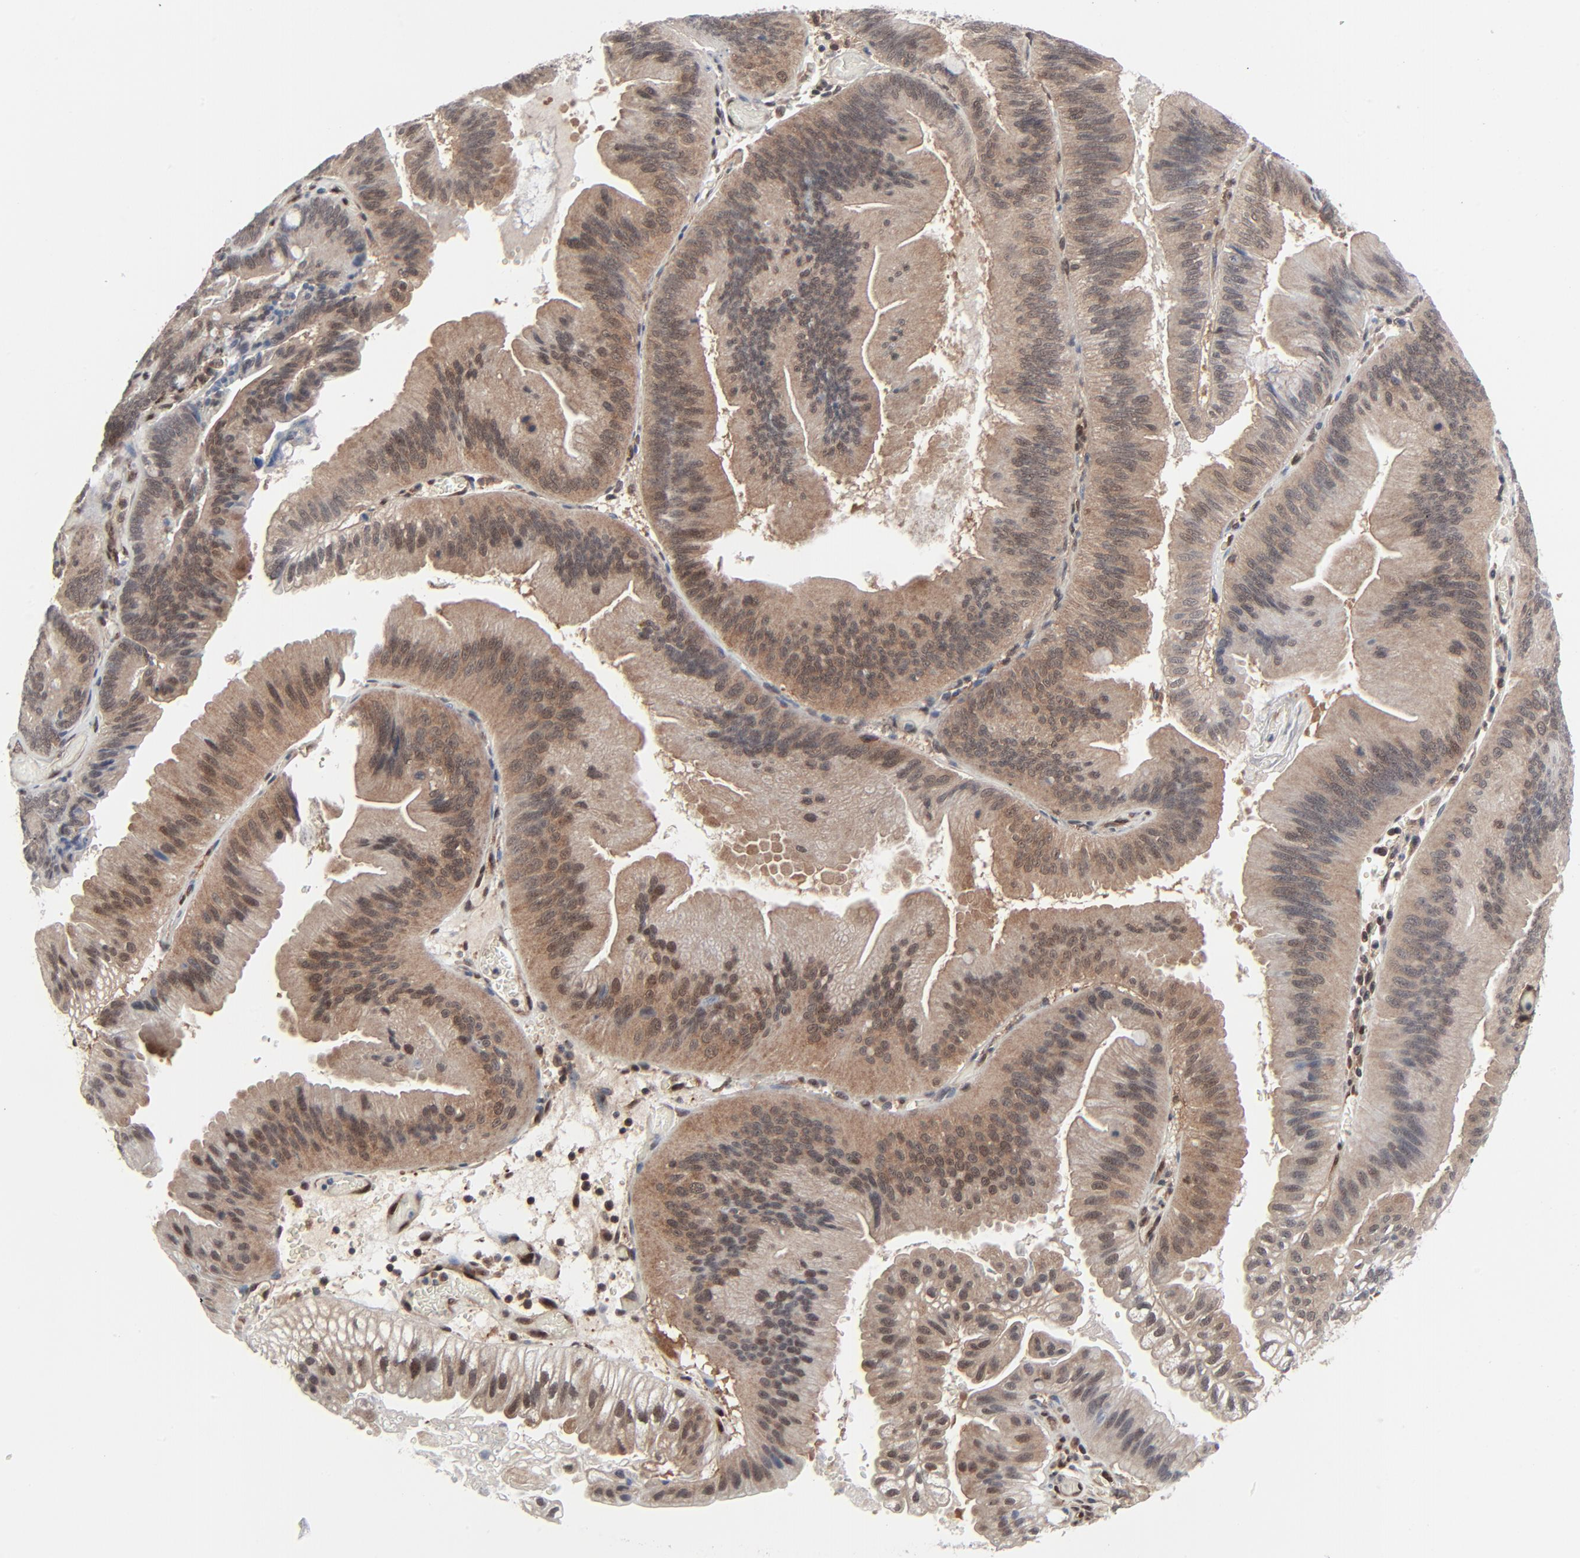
{"staining": {"intensity": "moderate", "quantity": ">75%", "location": "cytoplasmic/membranous"}, "tissue": "pancreatic cancer", "cell_type": "Tumor cells", "image_type": "cancer", "snomed": [{"axis": "morphology", "description": "Adenocarcinoma, NOS"}, {"axis": "topography", "description": "Pancreas"}], "caption": "Pancreatic adenocarcinoma stained for a protein (brown) demonstrates moderate cytoplasmic/membranous positive staining in about >75% of tumor cells.", "gene": "AKT1", "patient": {"sex": "male", "age": 82}}